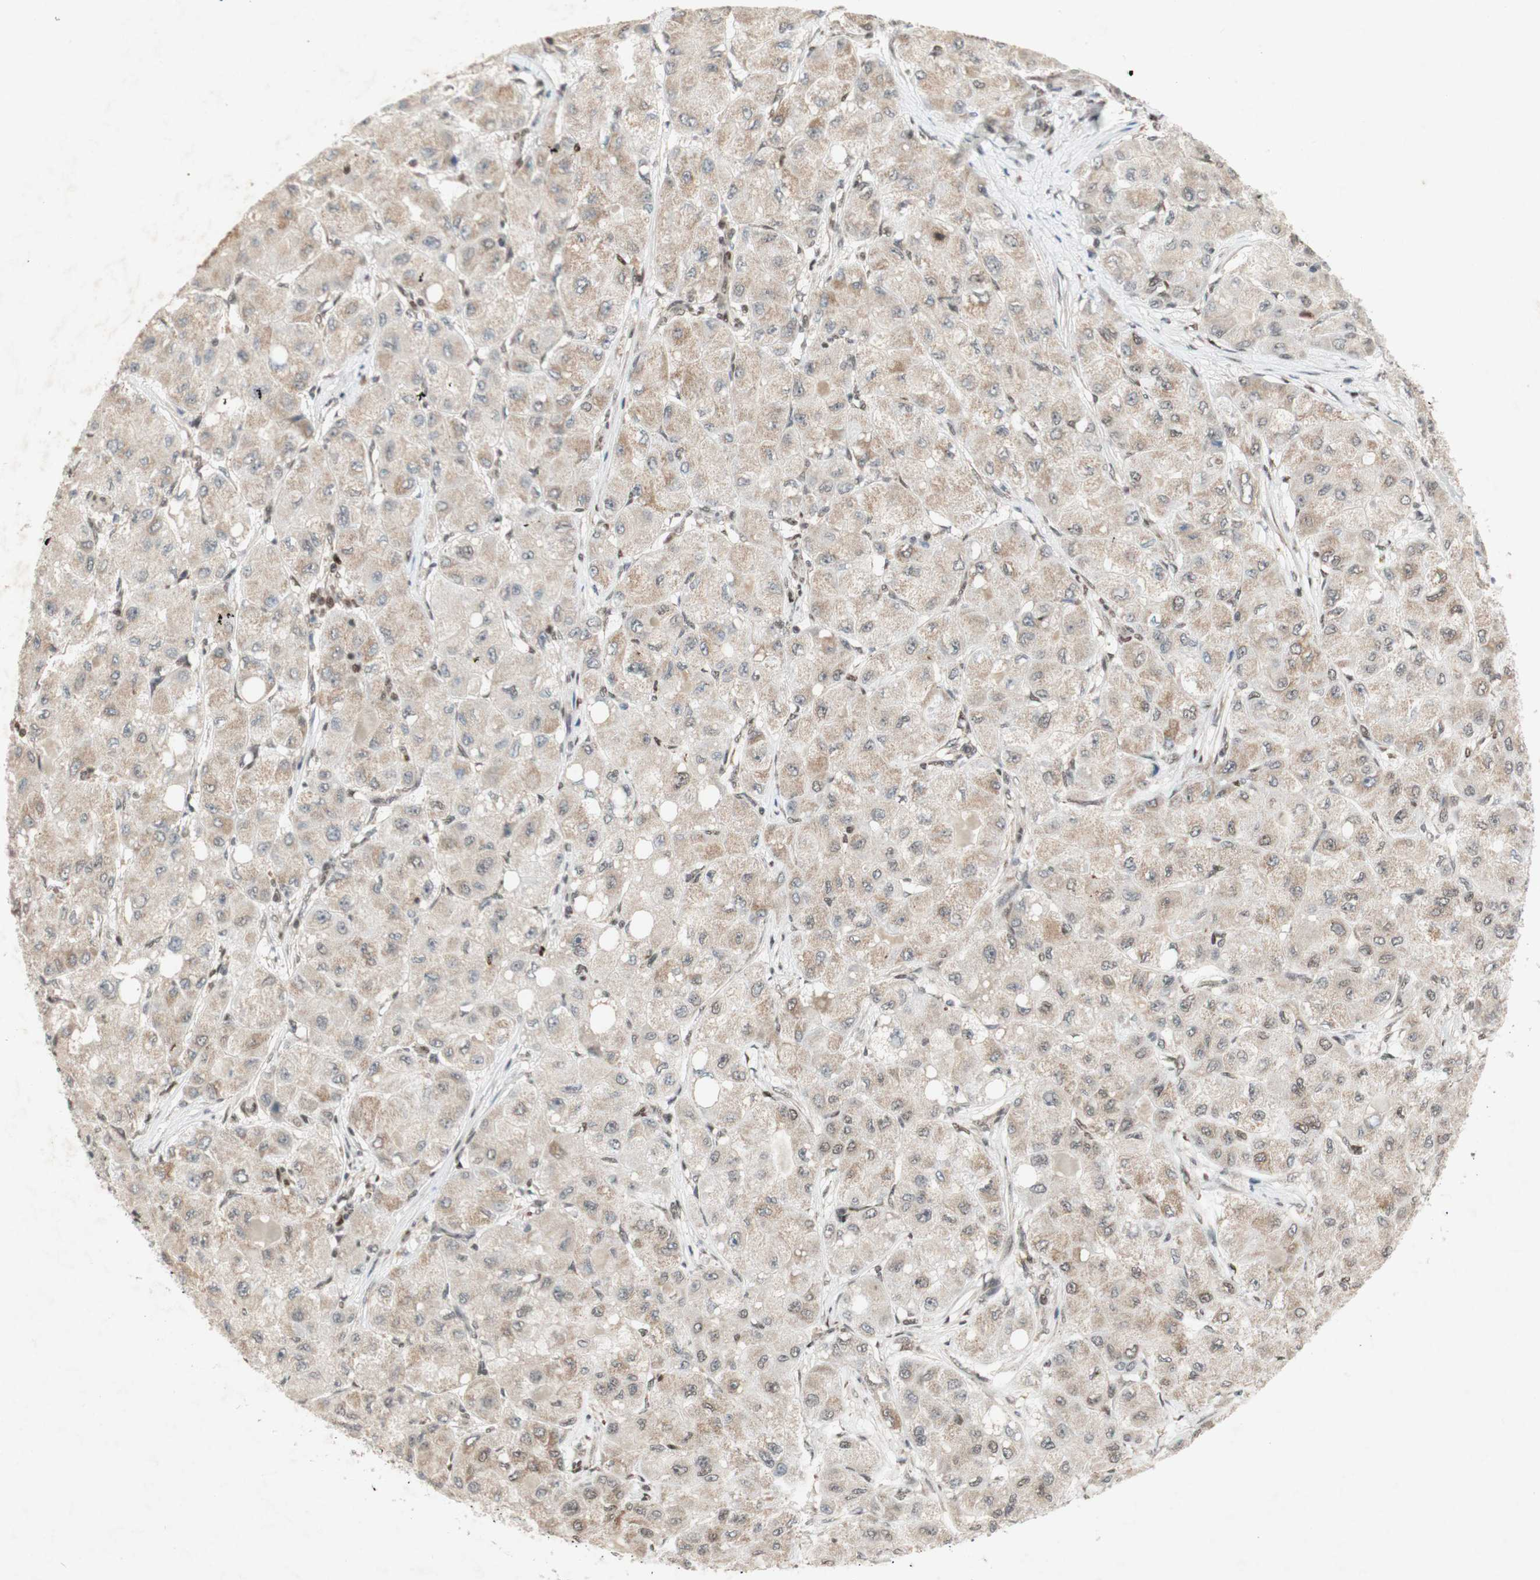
{"staining": {"intensity": "weak", "quantity": ">75%", "location": "cytoplasmic/membranous"}, "tissue": "liver cancer", "cell_type": "Tumor cells", "image_type": "cancer", "snomed": [{"axis": "morphology", "description": "Carcinoma, Hepatocellular, NOS"}, {"axis": "topography", "description": "Liver"}], "caption": "Immunohistochemical staining of human liver hepatocellular carcinoma shows weak cytoplasmic/membranous protein staining in about >75% of tumor cells.", "gene": "DNMT3A", "patient": {"sex": "male", "age": 80}}